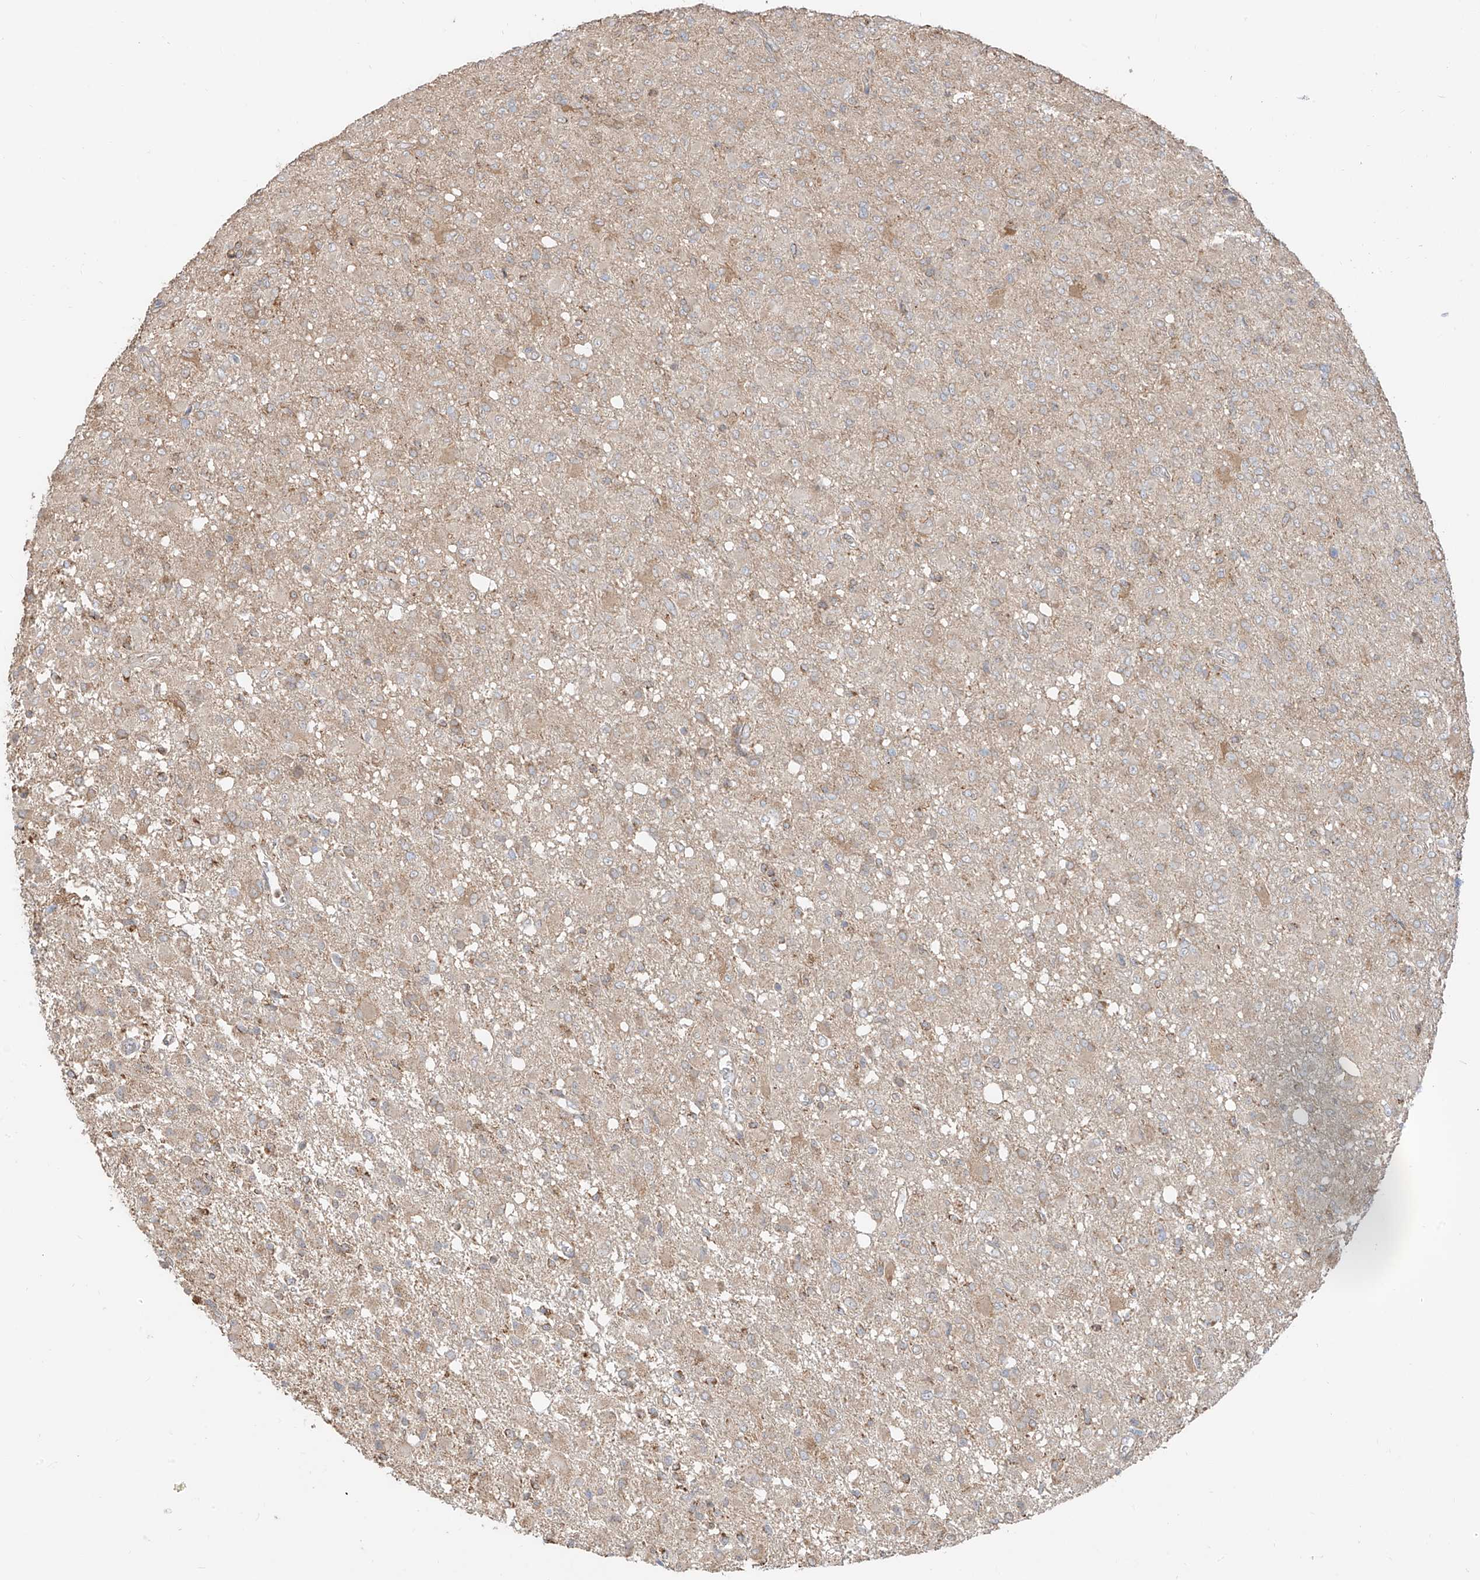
{"staining": {"intensity": "weak", "quantity": "25%-75%", "location": "cytoplasmic/membranous"}, "tissue": "glioma", "cell_type": "Tumor cells", "image_type": "cancer", "snomed": [{"axis": "morphology", "description": "Glioma, malignant, High grade"}, {"axis": "topography", "description": "Brain"}], "caption": "Malignant glioma (high-grade) stained with IHC displays weak cytoplasmic/membranous expression in approximately 25%-75% of tumor cells.", "gene": "ETHE1", "patient": {"sex": "female", "age": 57}}